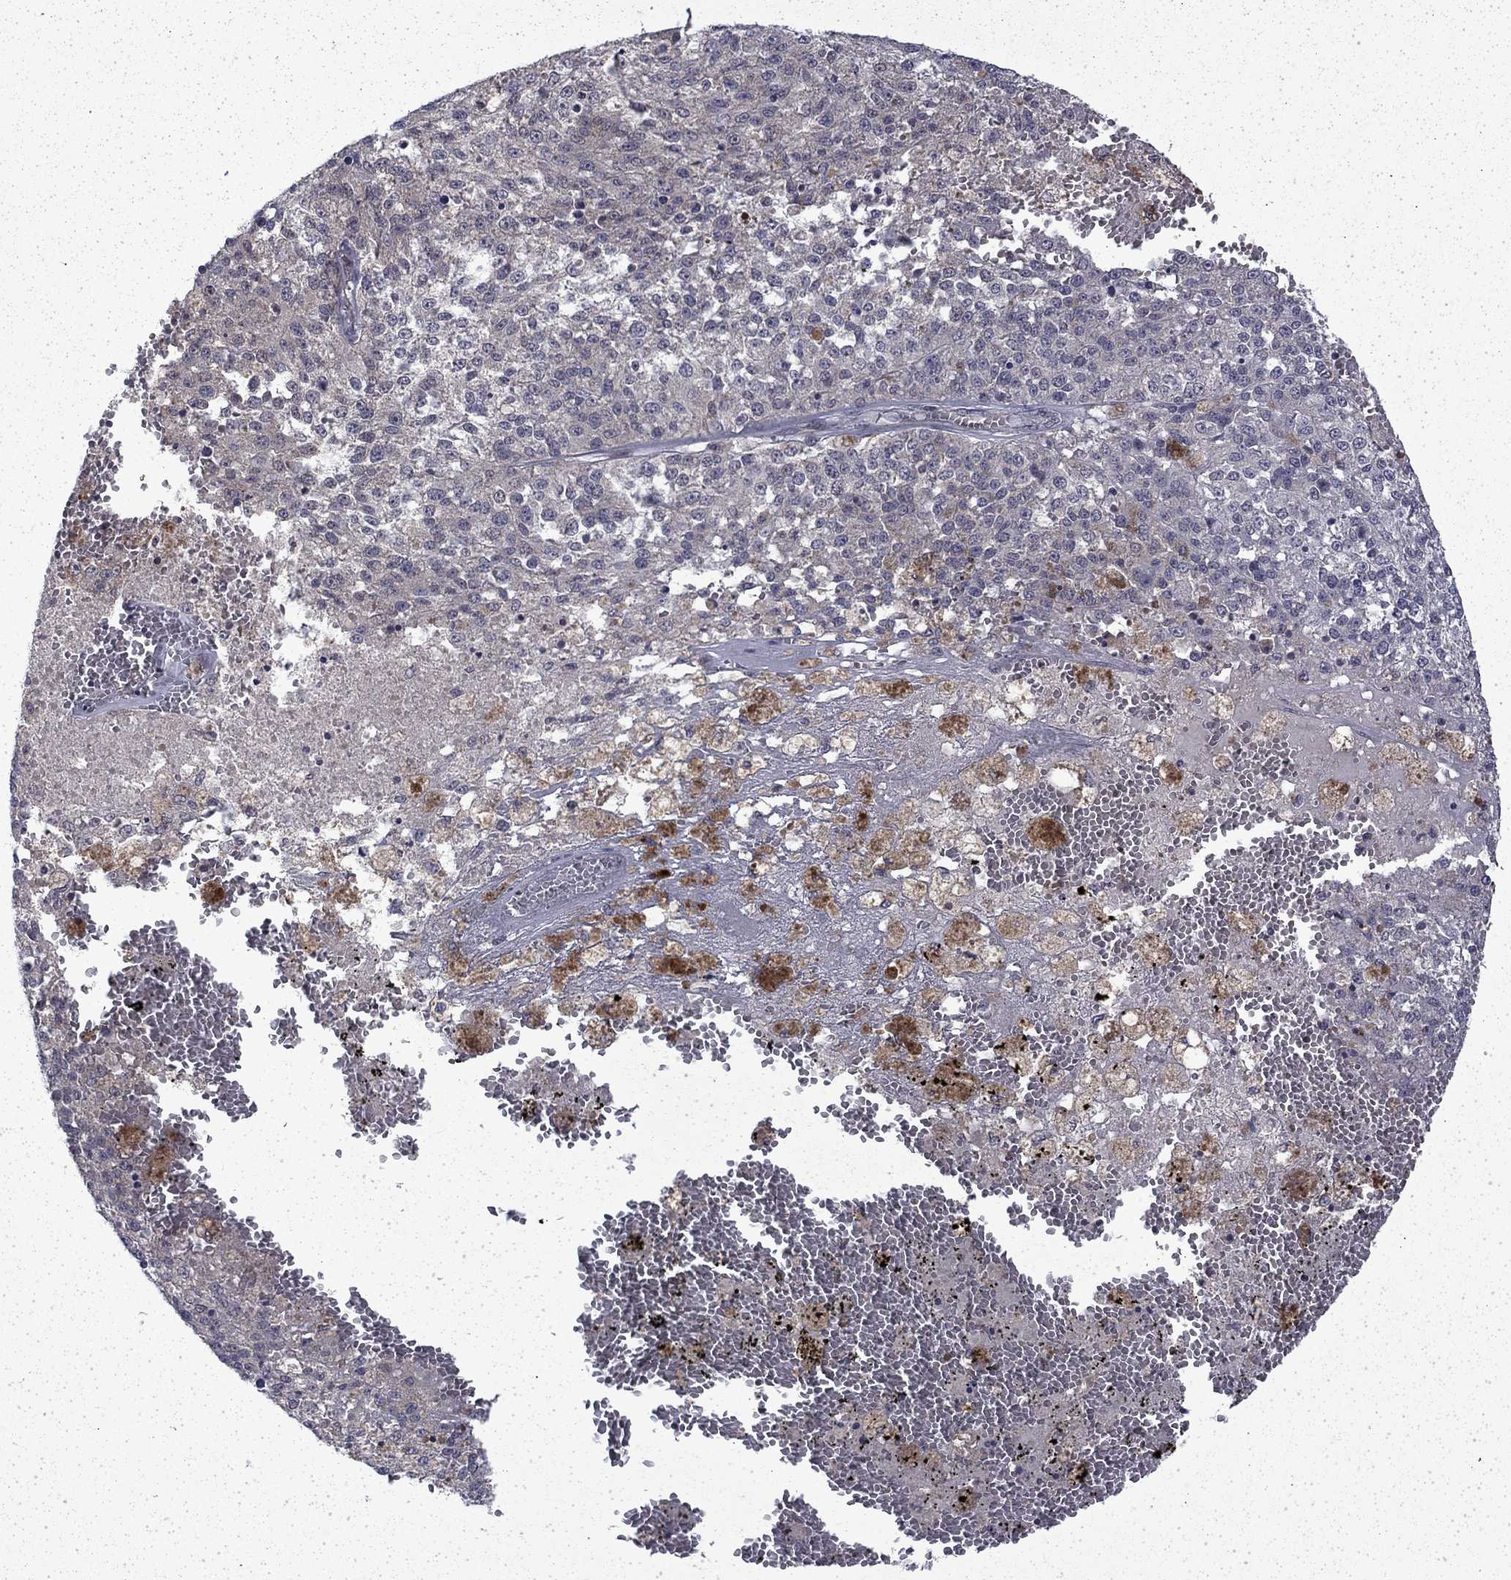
{"staining": {"intensity": "negative", "quantity": "none", "location": "none"}, "tissue": "melanoma", "cell_type": "Tumor cells", "image_type": "cancer", "snomed": [{"axis": "morphology", "description": "Malignant melanoma, Metastatic site"}, {"axis": "topography", "description": "Lymph node"}], "caption": "This is an immunohistochemistry (IHC) image of human melanoma. There is no expression in tumor cells.", "gene": "CHAT", "patient": {"sex": "female", "age": 64}}